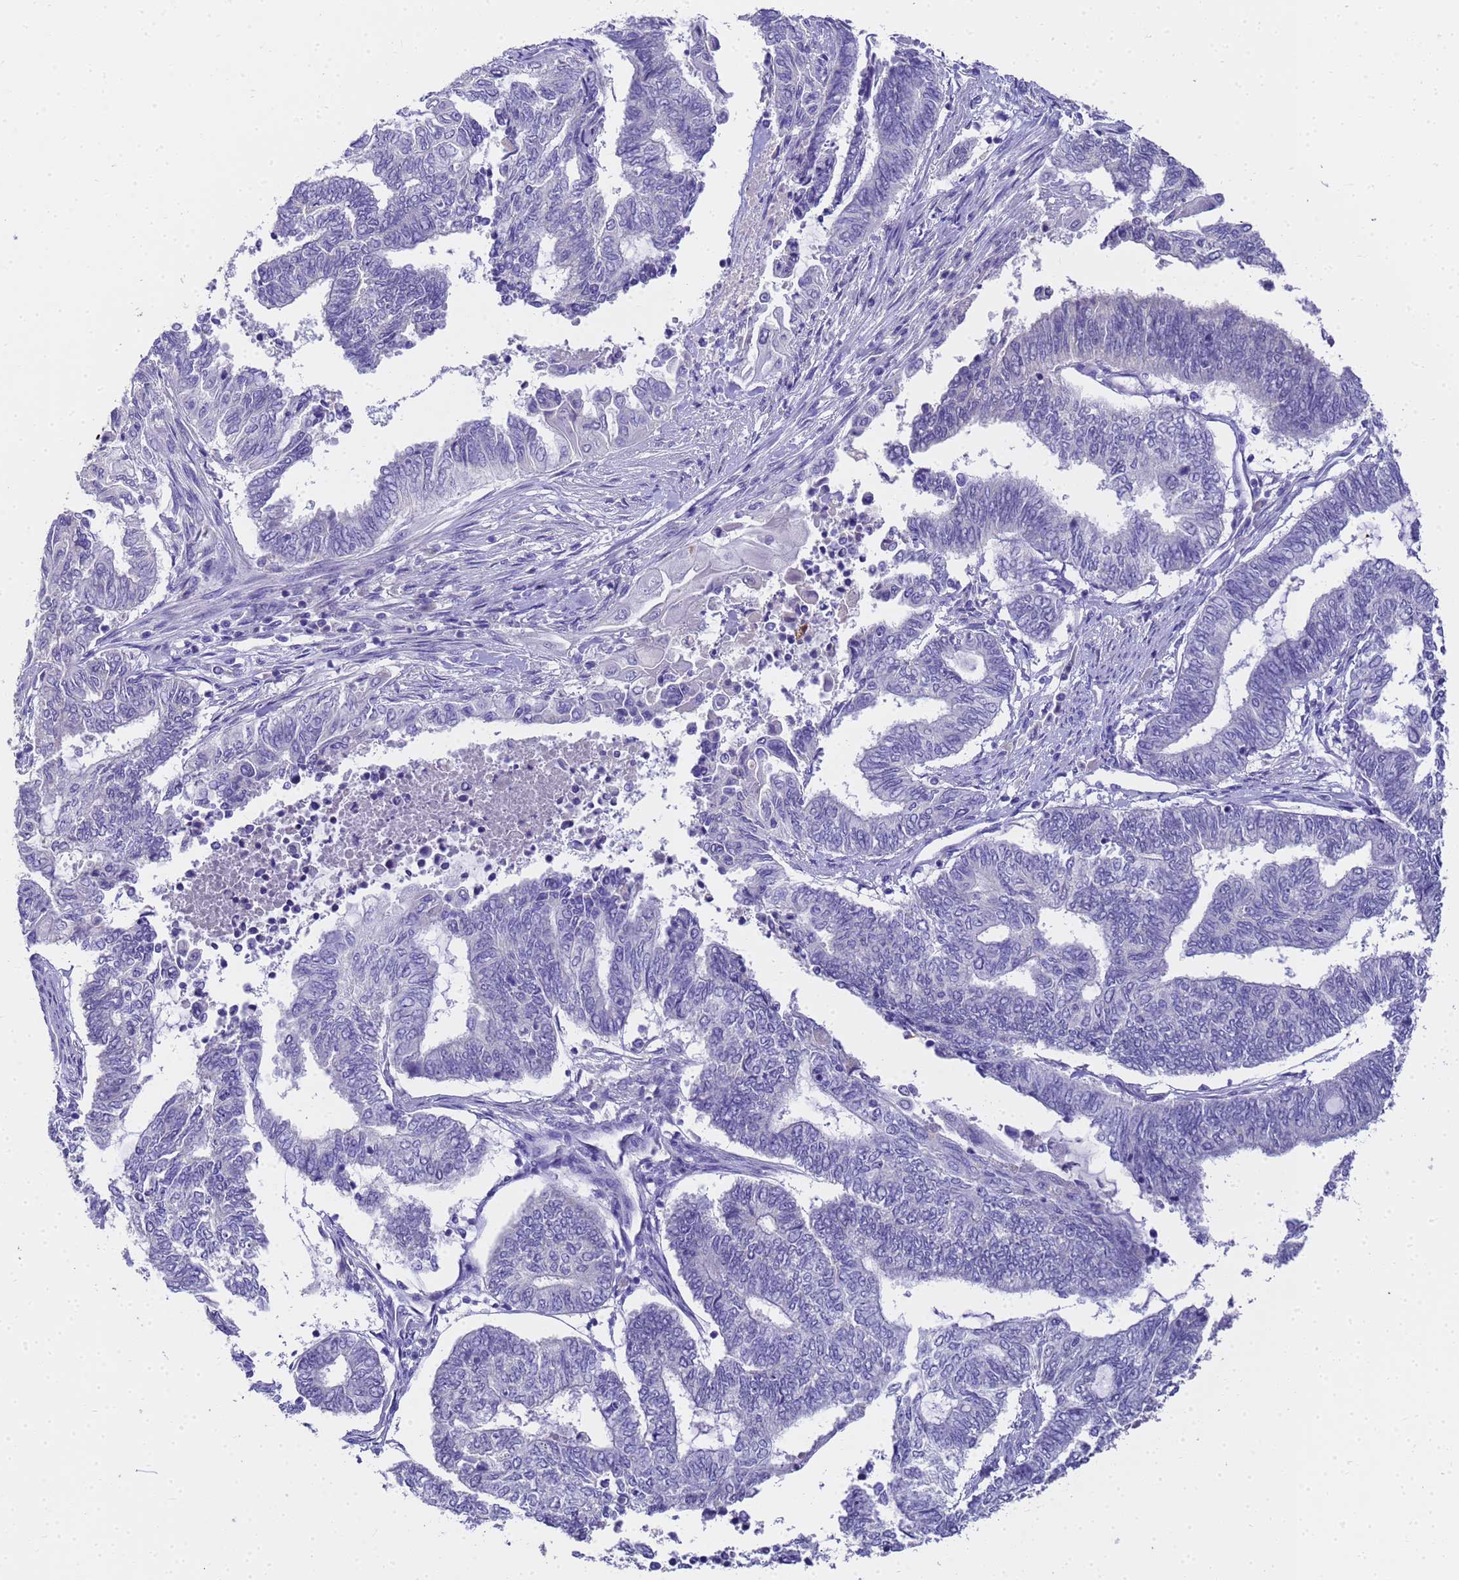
{"staining": {"intensity": "negative", "quantity": "none", "location": "none"}, "tissue": "endometrial cancer", "cell_type": "Tumor cells", "image_type": "cancer", "snomed": [{"axis": "morphology", "description": "Adenocarcinoma, NOS"}, {"axis": "topography", "description": "Uterus"}, {"axis": "topography", "description": "Endometrium"}], "caption": "Tumor cells are negative for protein expression in human adenocarcinoma (endometrial).", "gene": "MS4A13", "patient": {"sex": "female", "age": 70}}